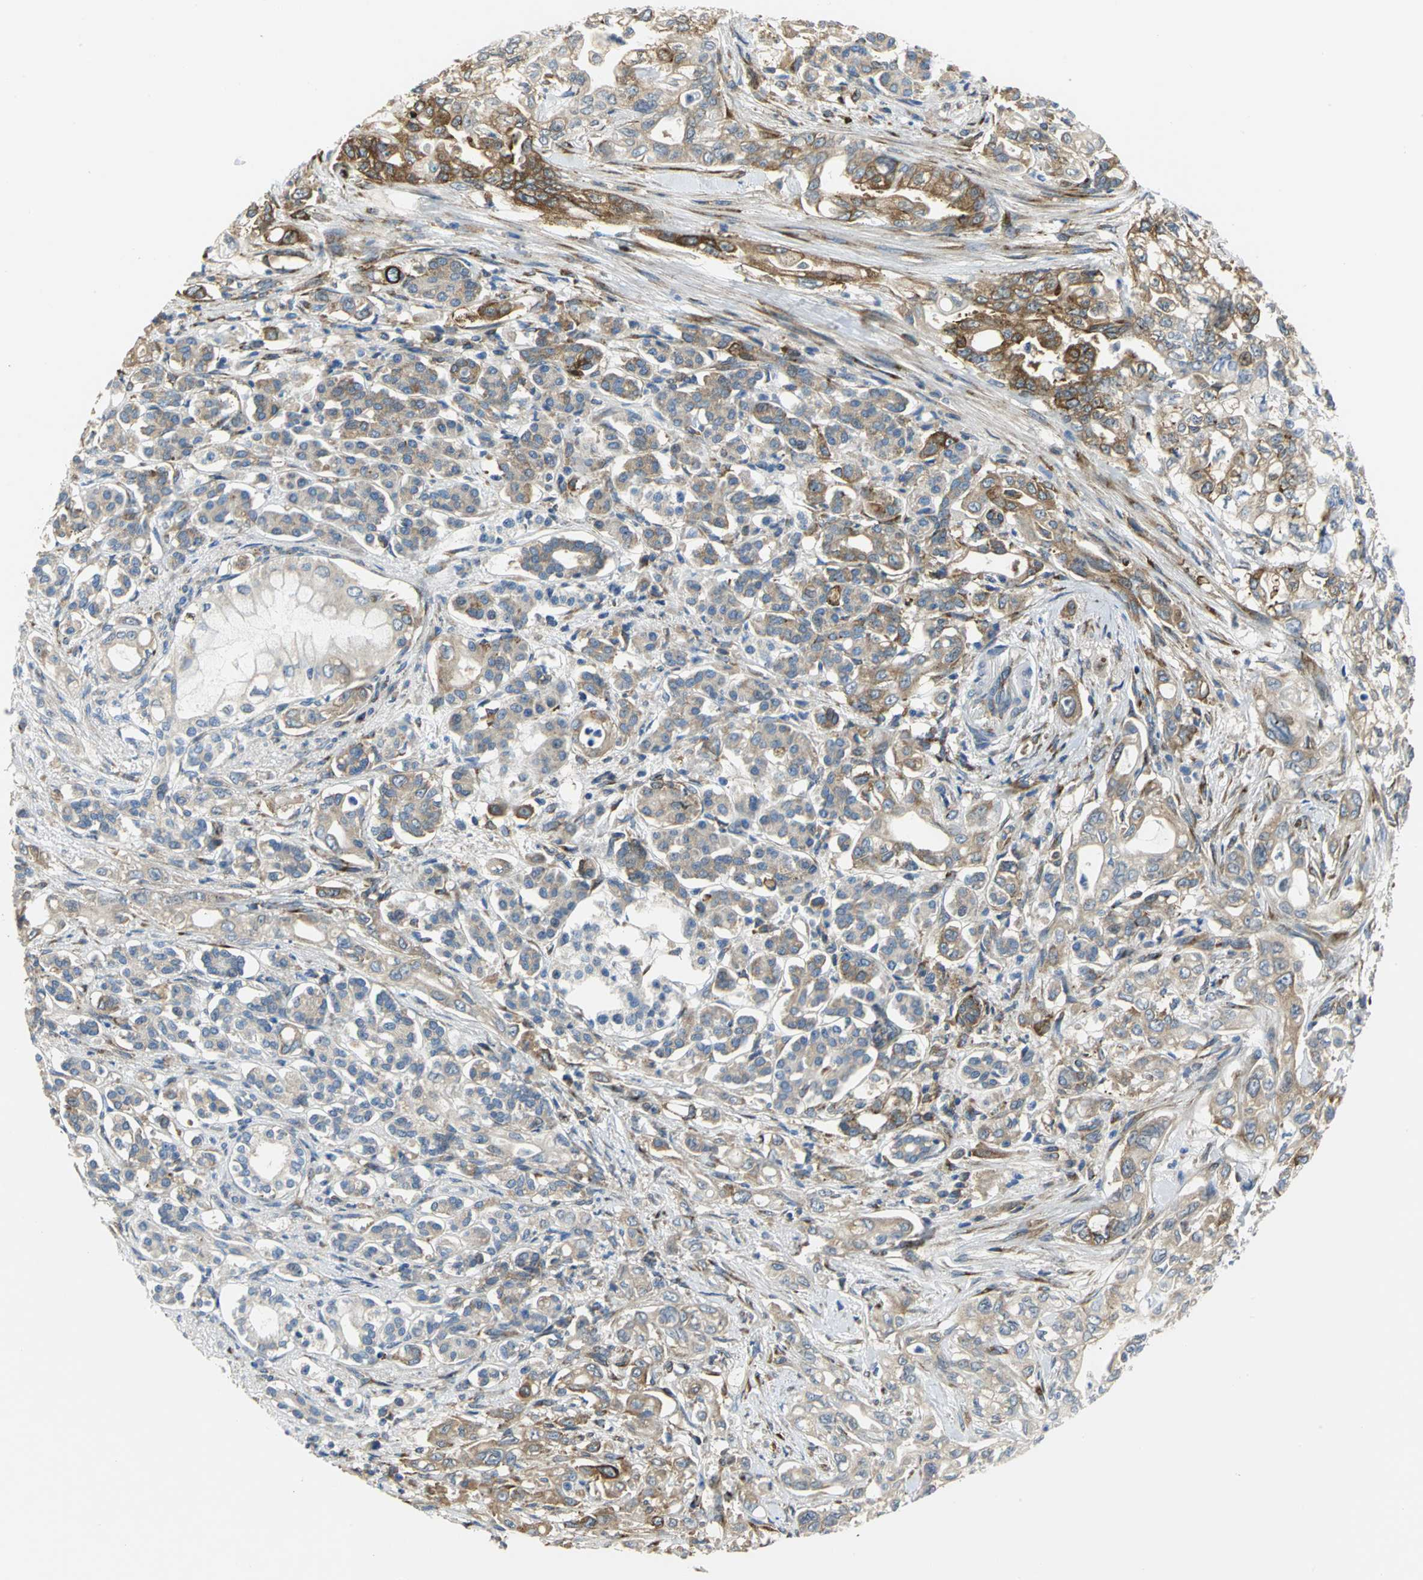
{"staining": {"intensity": "moderate", "quantity": ">75%", "location": "cytoplasmic/membranous"}, "tissue": "pancreatic cancer", "cell_type": "Tumor cells", "image_type": "cancer", "snomed": [{"axis": "morphology", "description": "Normal tissue, NOS"}, {"axis": "topography", "description": "Pancreas"}], "caption": "Immunohistochemistry (IHC) image of neoplastic tissue: human pancreatic cancer stained using IHC demonstrates medium levels of moderate protein expression localized specifically in the cytoplasmic/membranous of tumor cells, appearing as a cytoplasmic/membranous brown color.", "gene": "YBX1", "patient": {"sex": "male", "age": 42}}